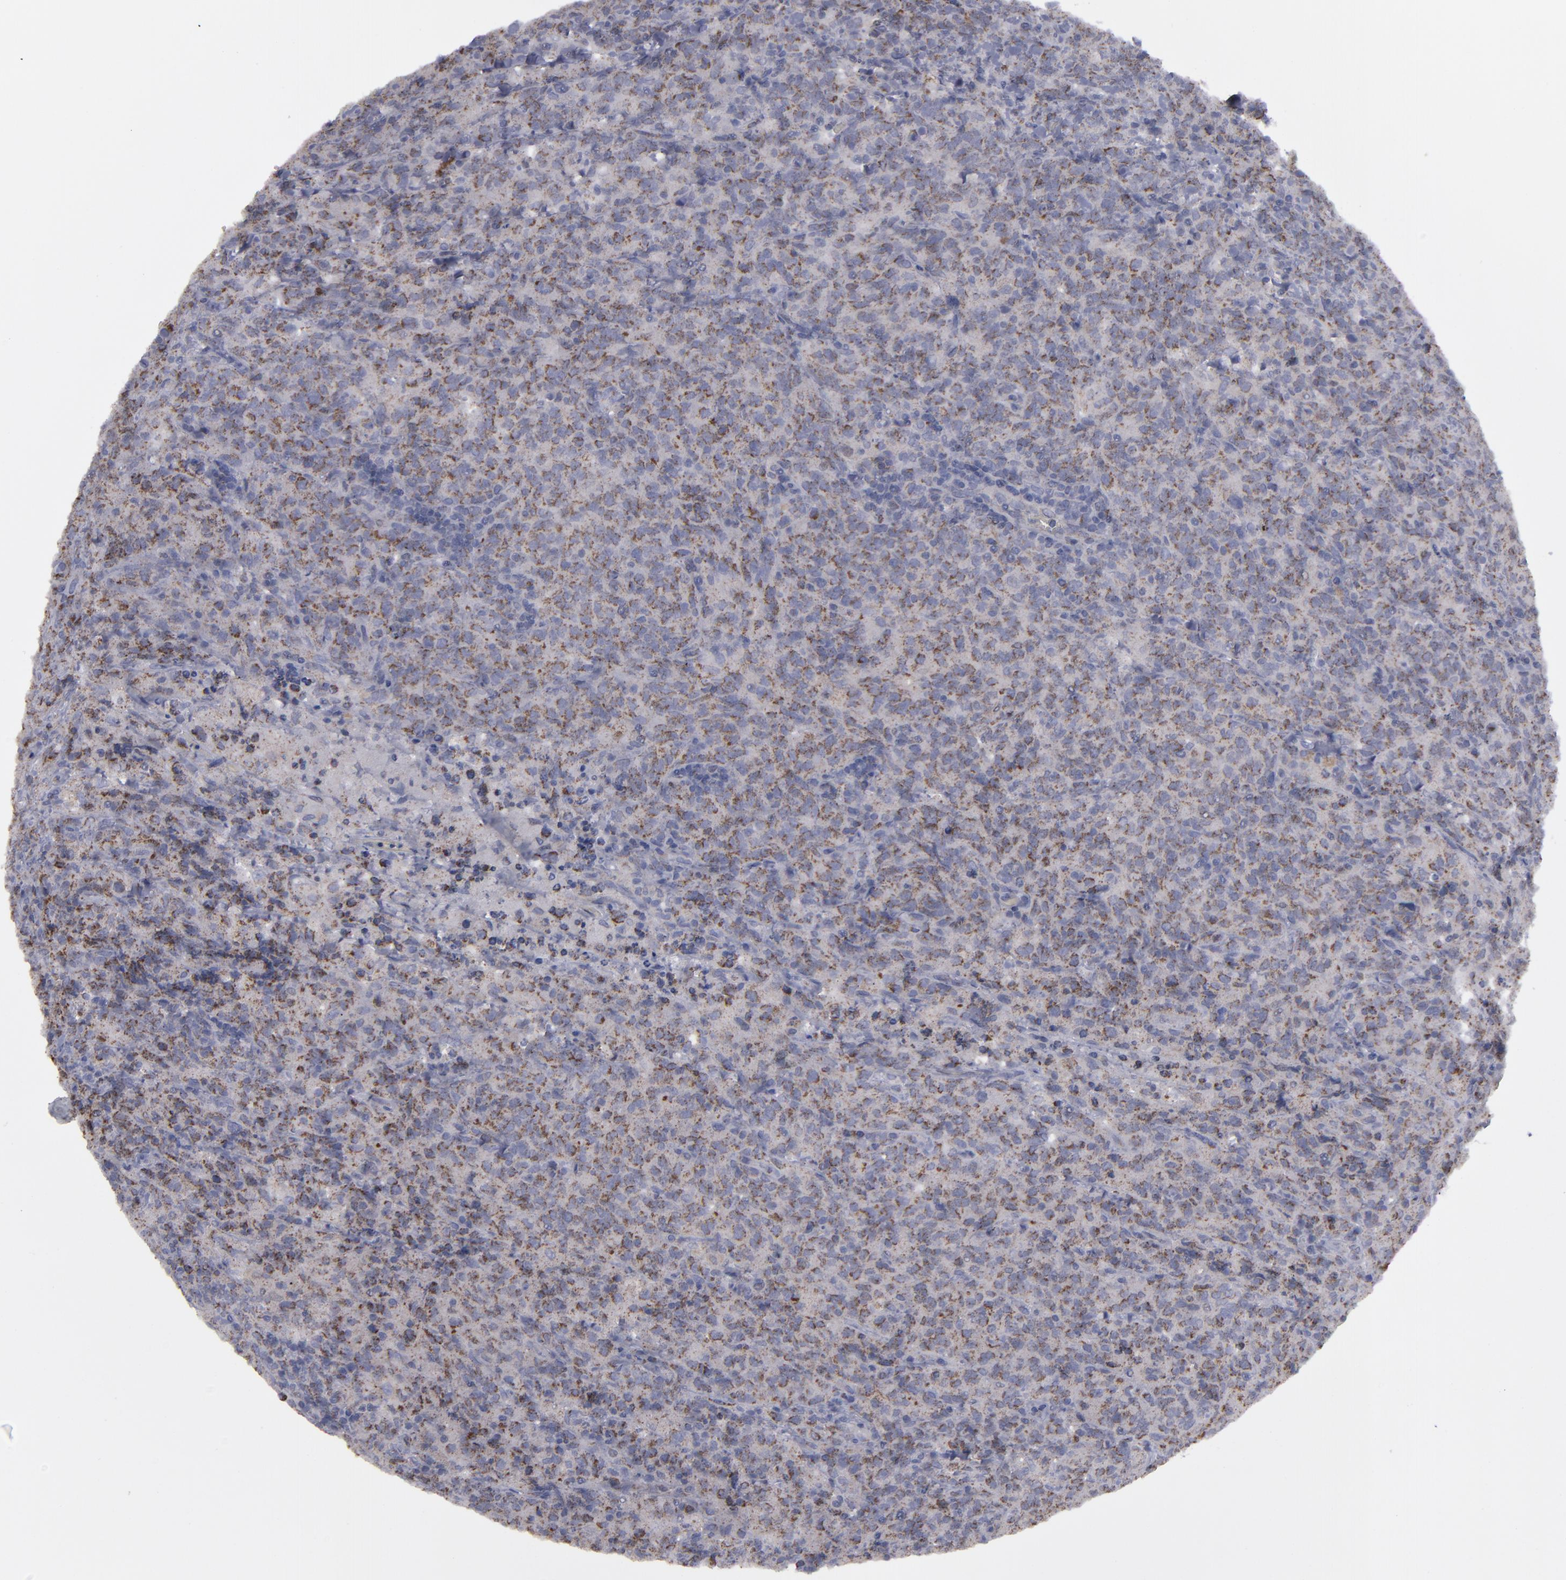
{"staining": {"intensity": "strong", "quantity": ">75%", "location": "cytoplasmic/membranous"}, "tissue": "lymphoma", "cell_type": "Tumor cells", "image_type": "cancer", "snomed": [{"axis": "morphology", "description": "Malignant lymphoma, non-Hodgkin's type, High grade"}, {"axis": "topography", "description": "Tonsil"}], "caption": "Immunohistochemistry image of human high-grade malignant lymphoma, non-Hodgkin's type stained for a protein (brown), which demonstrates high levels of strong cytoplasmic/membranous positivity in approximately >75% of tumor cells.", "gene": "MYOM2", "patient": {"sex": "female", "age": 36}}